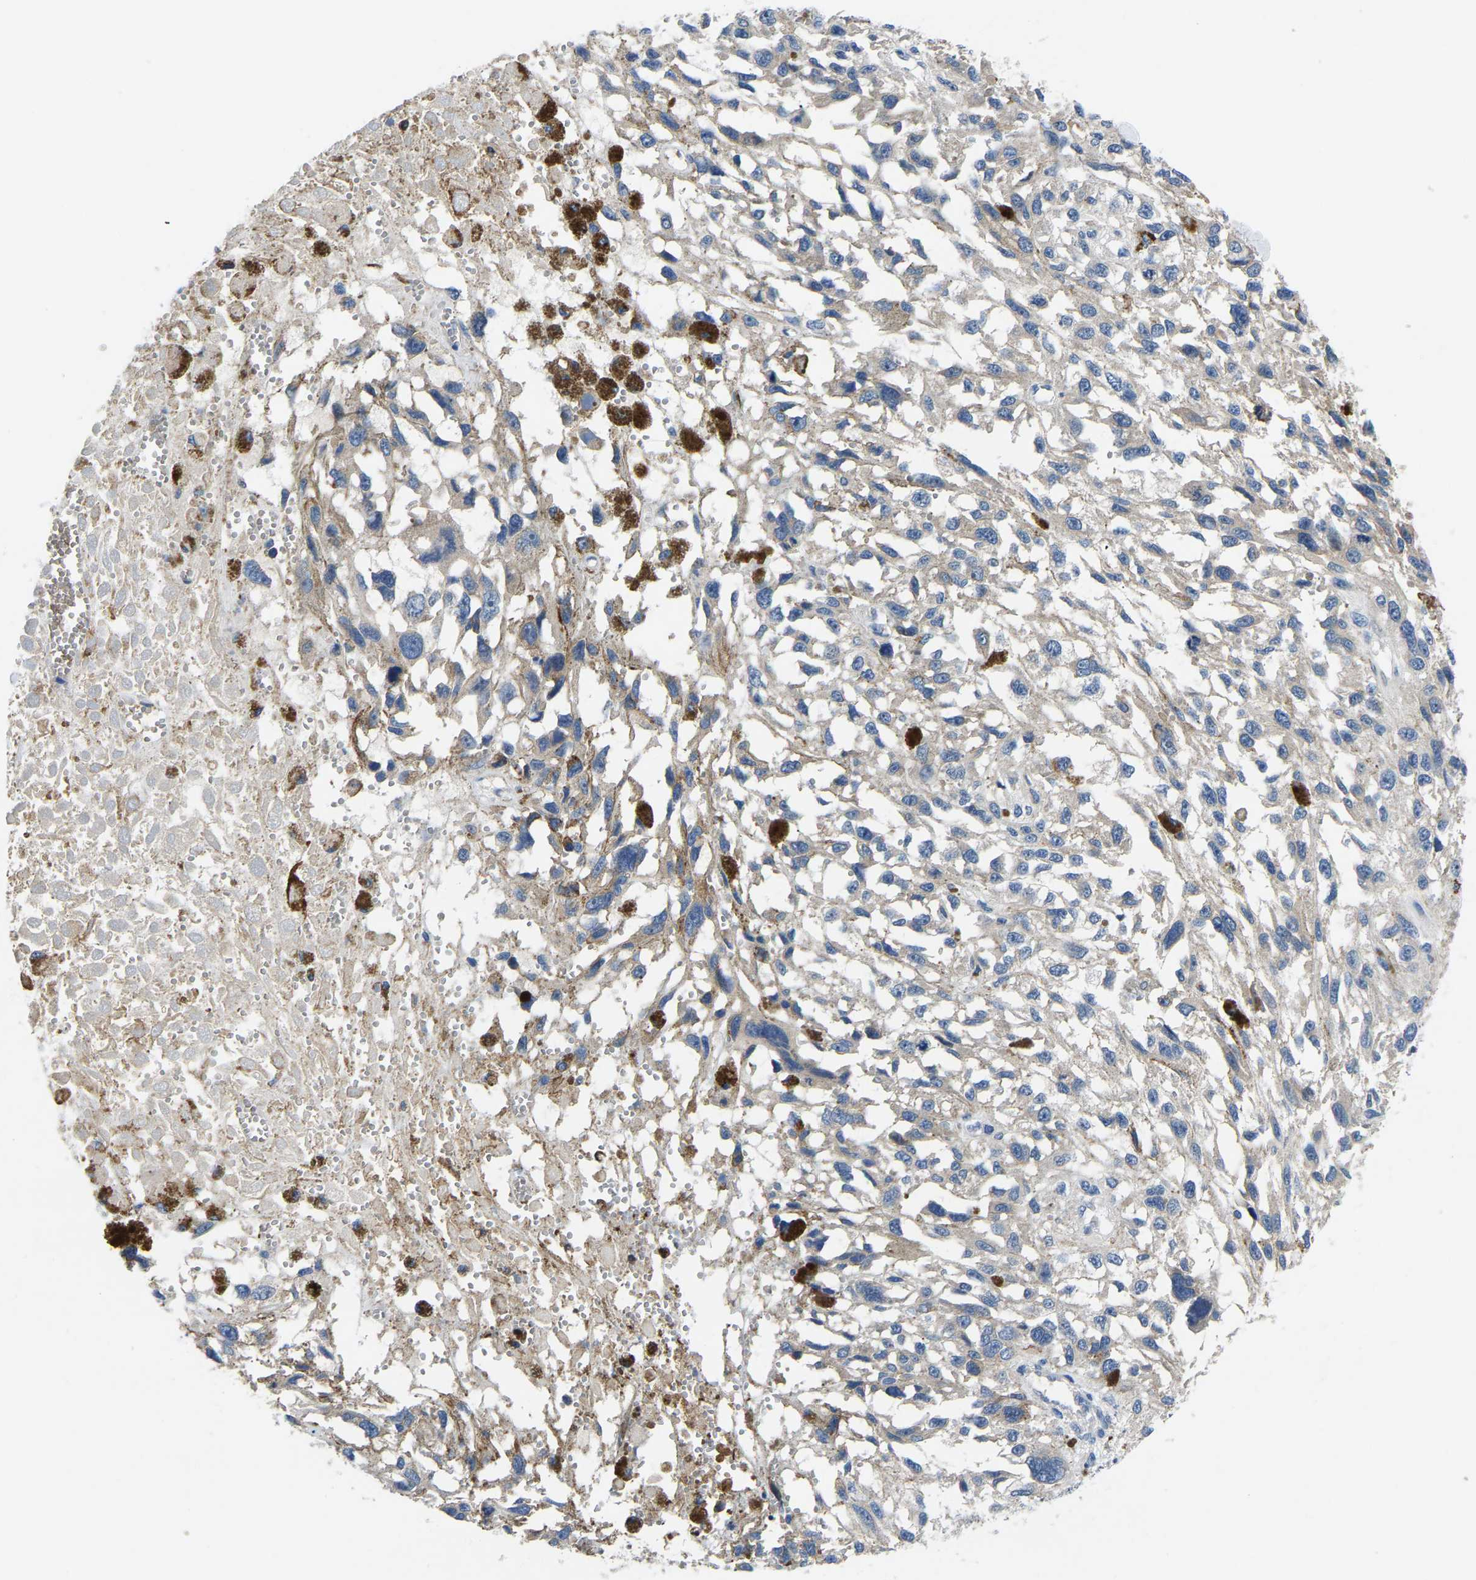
{"staining": {"intensity": "negative", "quantity": "none", "location": "none"}, "tissue": "melanoma", "cell_type": "Tumor cells", "image_type": "cancer", "snomed": [{"axis": "morphology", "description": "Malignant melanoma, Metastatic site"}, {"axis": "topography", "description": "Lymph node"}], "caption": "Tumor cells are negative for brown protein staining in malignant melanoma (metastatic site). Brightfield microscopy of immunohistochemistry (IHC) stained with DAB (3,3'-diaminobenzidine) (brown) and hematoxylin (blue), captured at high magnification.", "gene": "TOR1B", "patient": {"sex": "male", "age": 59}}